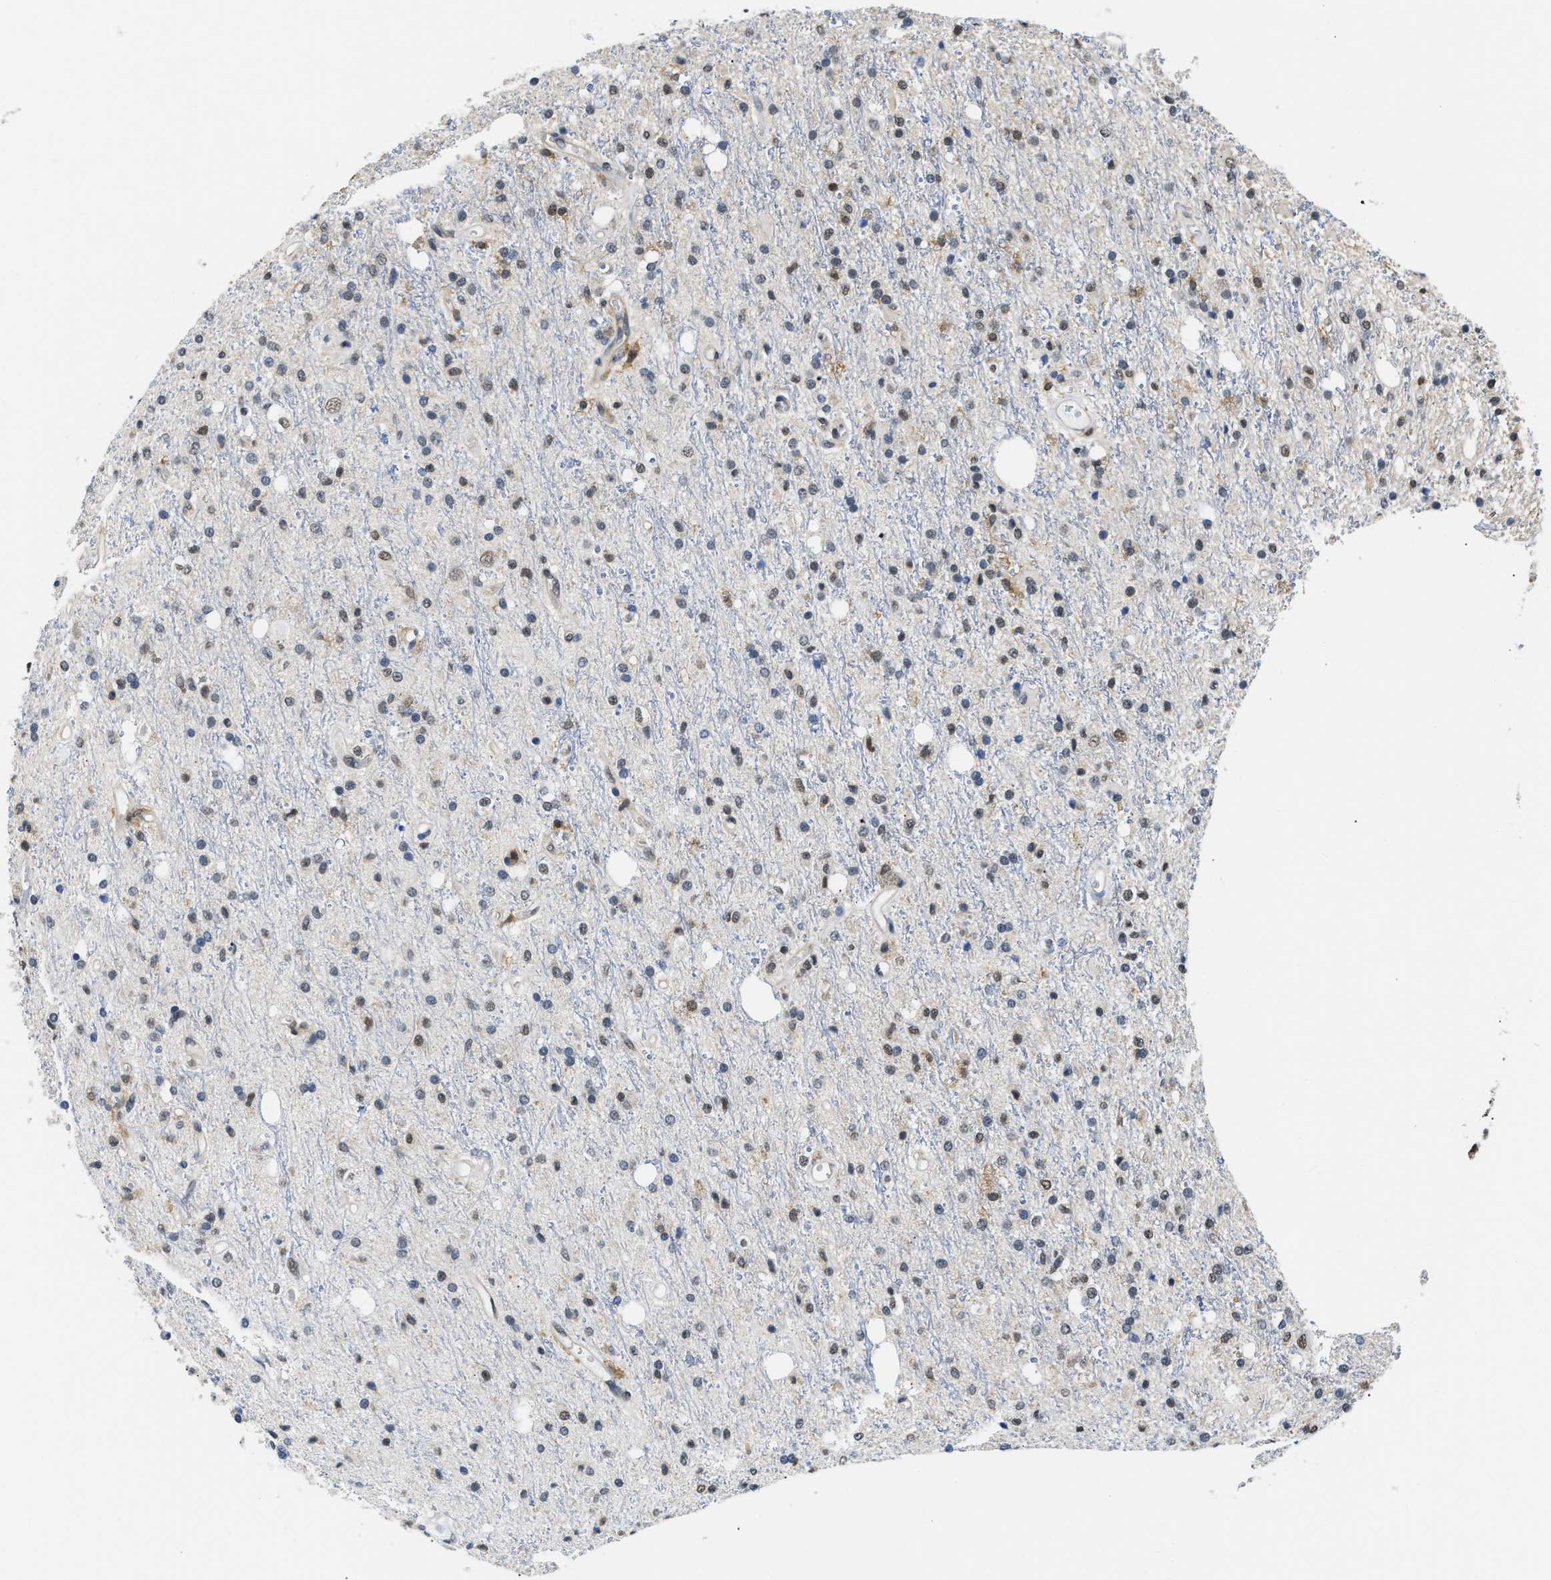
{"staining": {"intensity": "weak", "quantity": "25%-75%", "location": "nuclear"}, "tissue": "glioma", "cell_type": "Tumor cells", "image_type": "cancer", "snomed": [{"axis": "morphology", "description": "Glioma, malignant, High grade"}, {"axis": "topography", "description": "Brain"}], "caption": "DAB immunohistochemical staining of high-grade glioma (malignant) reveals weak nuclear protein expression in about 25%-75% of tumor cells.", "gene": "STK10", "patient": {"sex": "male", "age": 47}}